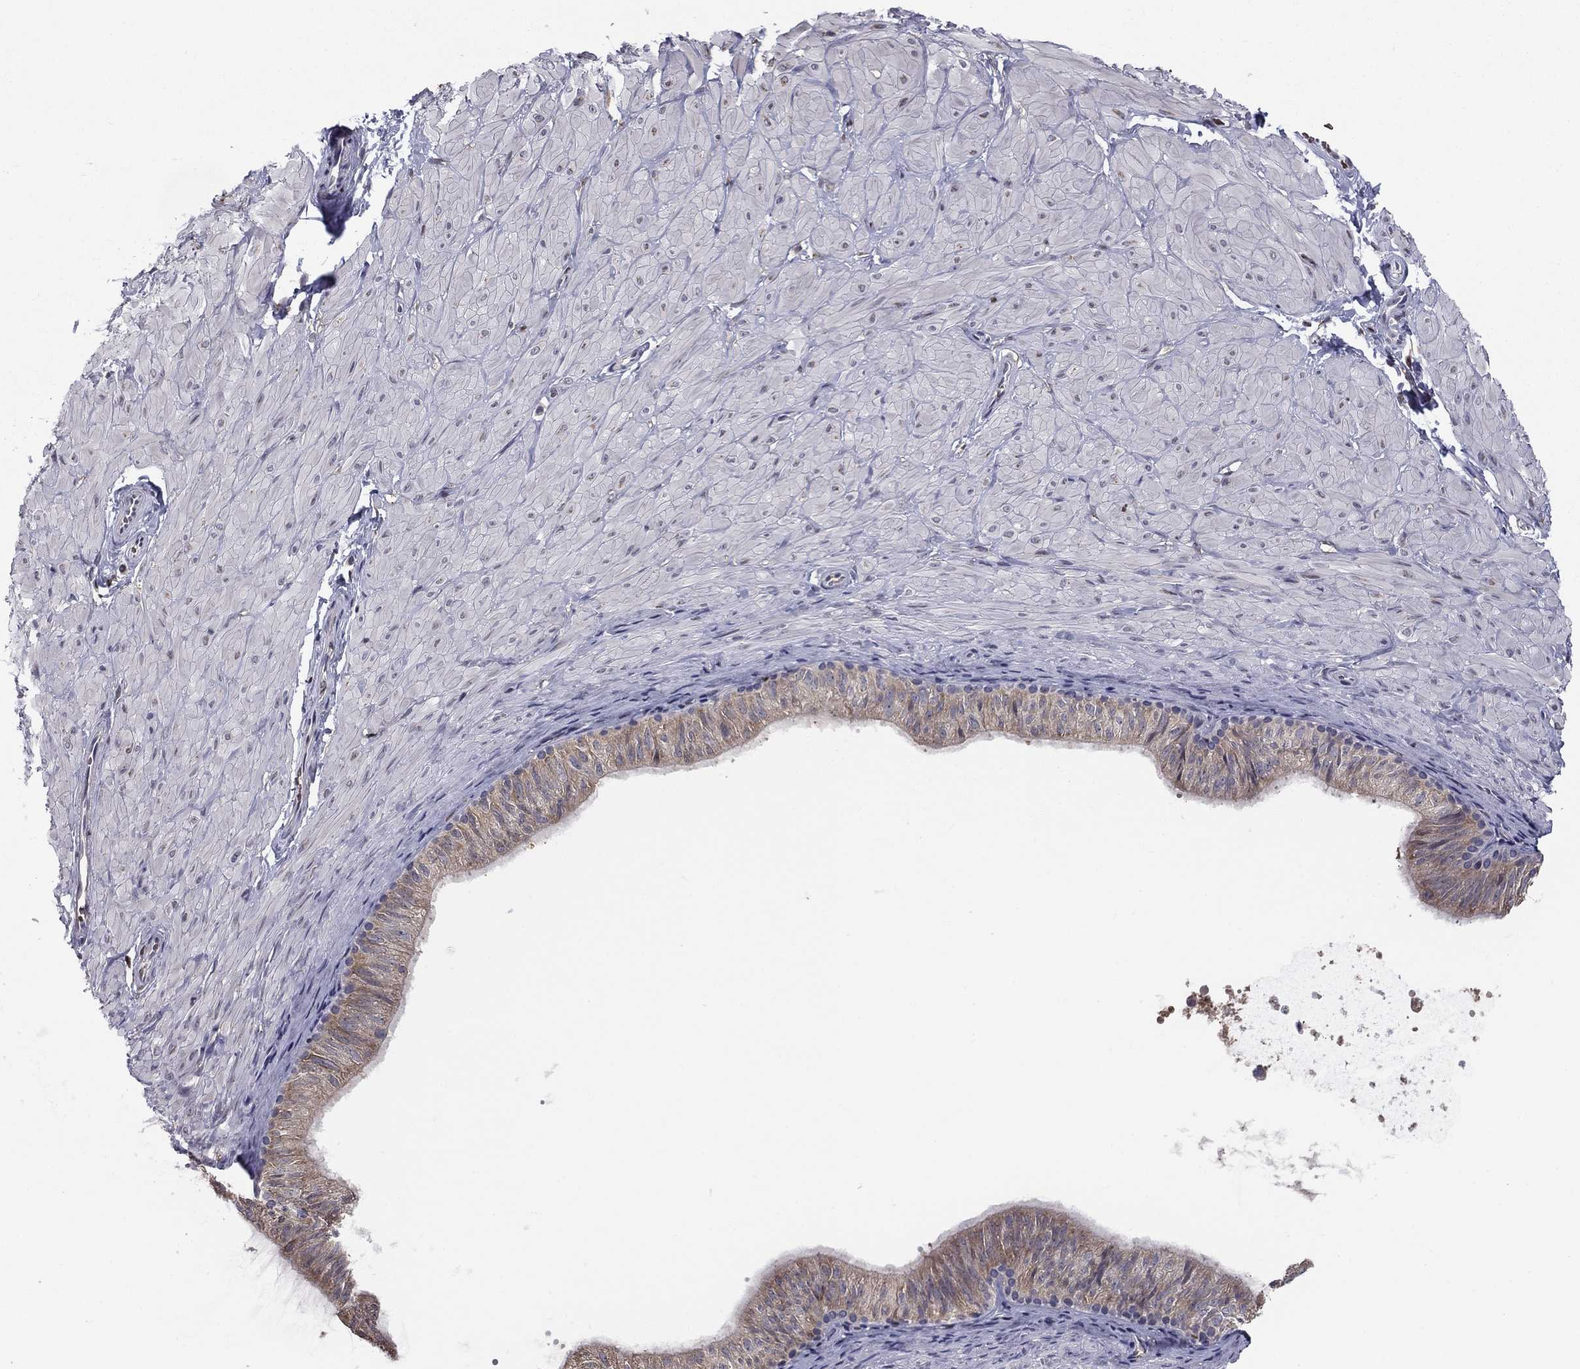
{"staining": {"intensity": "negative", "quantity": "none", "location": "none"}, "tissue": "soft tissue", "cell_type": "Fibroblasts", "image_type": "normal", "snomed": [{"axis": "morphology", "description": "Normal tissue, NOS"}, {"axis": "topography", "description": "Smooth muscle"}, {"axis": "topography", "description": "Peripheral nerve tissue"}], "caption": "Fibroblasts show no significant protein expression in unremarkable soft tissue.", "gene": "HSPB2", "patient": {"sex": "male", "age": 22}}